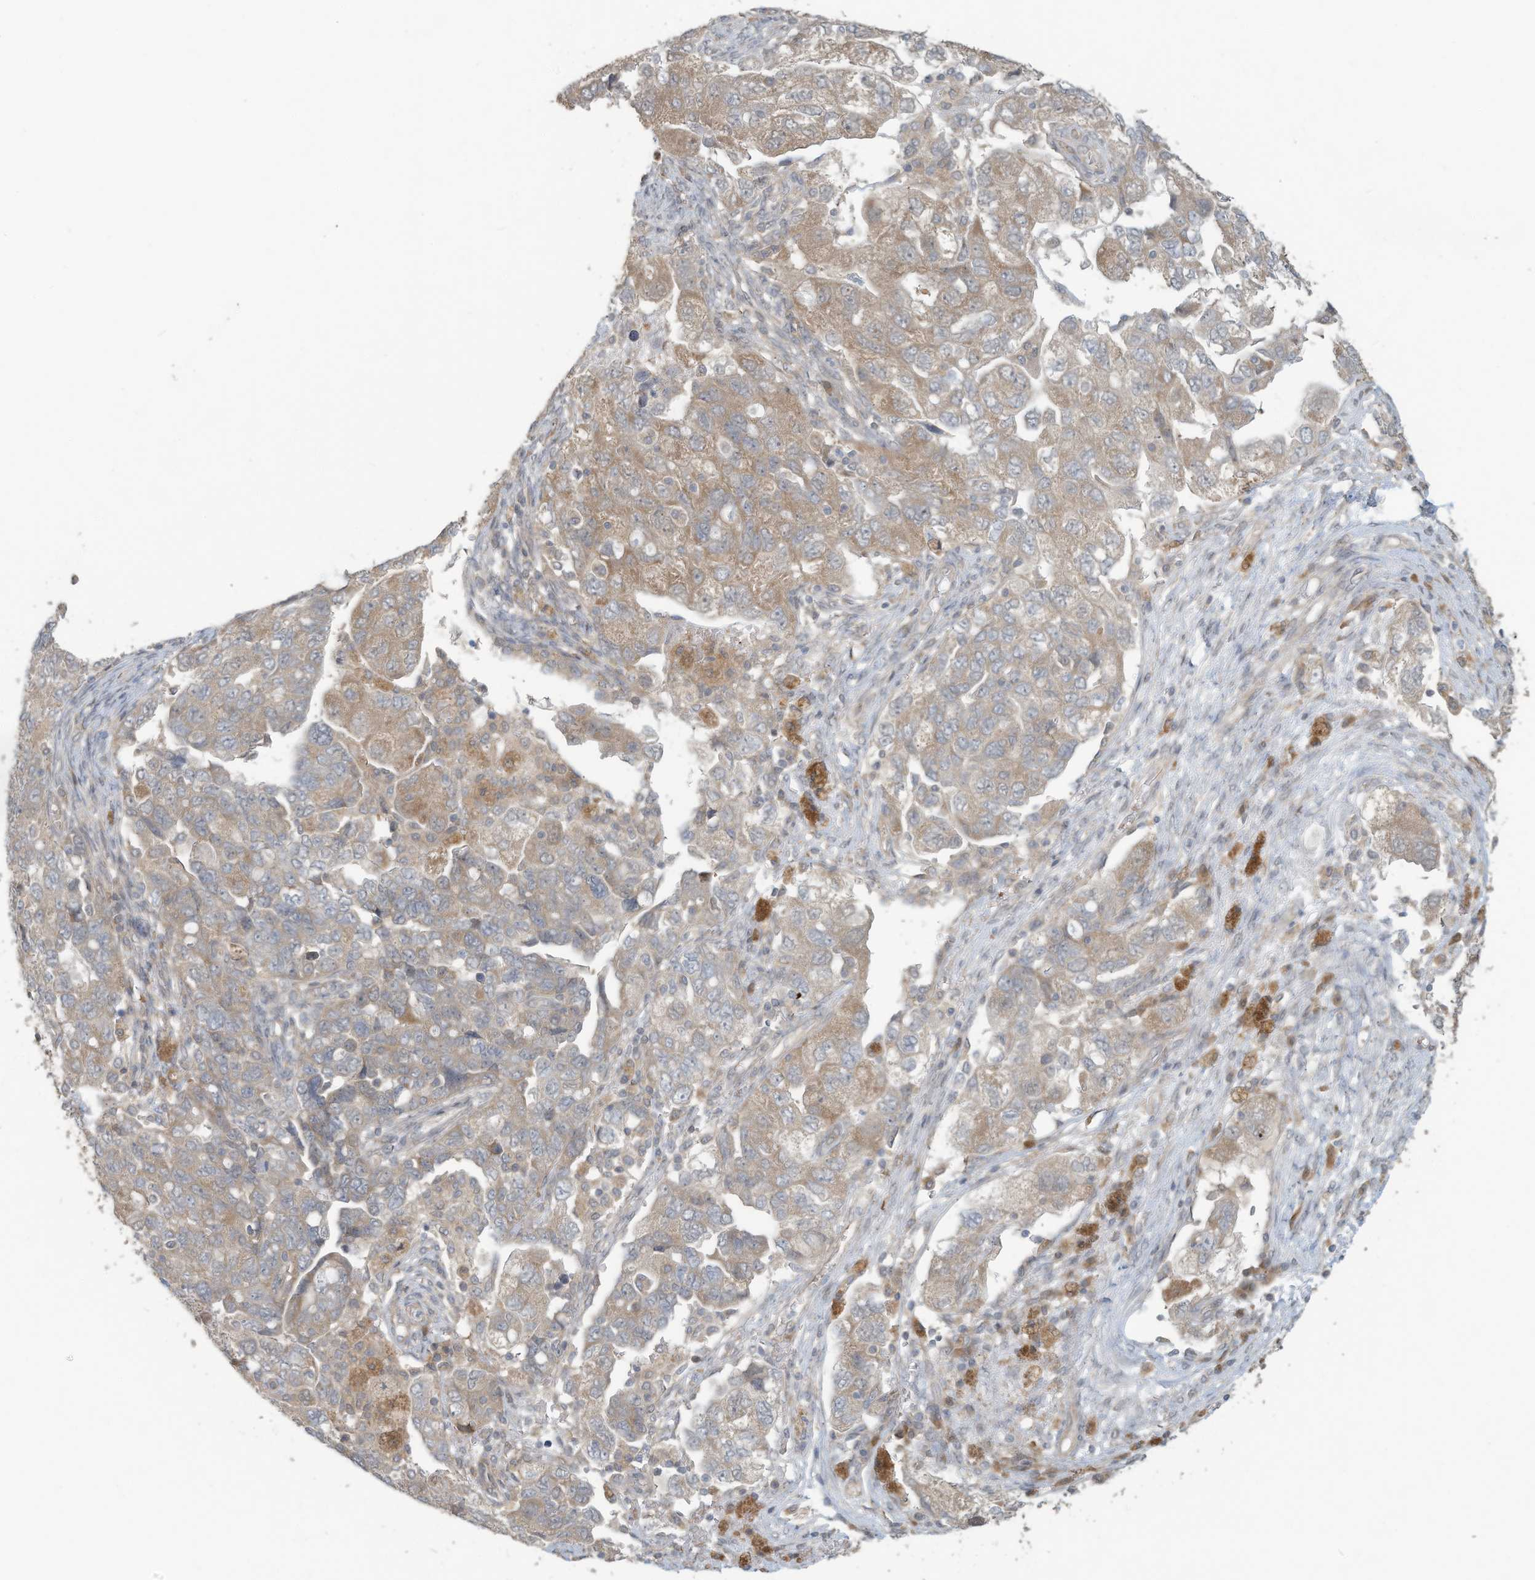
{"staining": {"intensity": "weak", "quantity": ">75%", "location": "cytoplasmic/membranous"}, "tissue": "ovarian cancer", "cell_type": "Tumor cells", "image_type": "cancer", "snomed": [{"axis": "morphology", "description": "Carcinoma, NOS"}, {"axis": "morphology", "description": "Cystadenocarcinoma, serous, NOS"}, {"axis": "topography", "description": "Ovary"}], "caption": "Ovarian cancer stained with immunohistochemistry exhibits weak cytoplasmic/membranous positivity in about >75% of tumor cells.", "gene": "ERI2", "patient": {"sex": "female", "age": 69}}